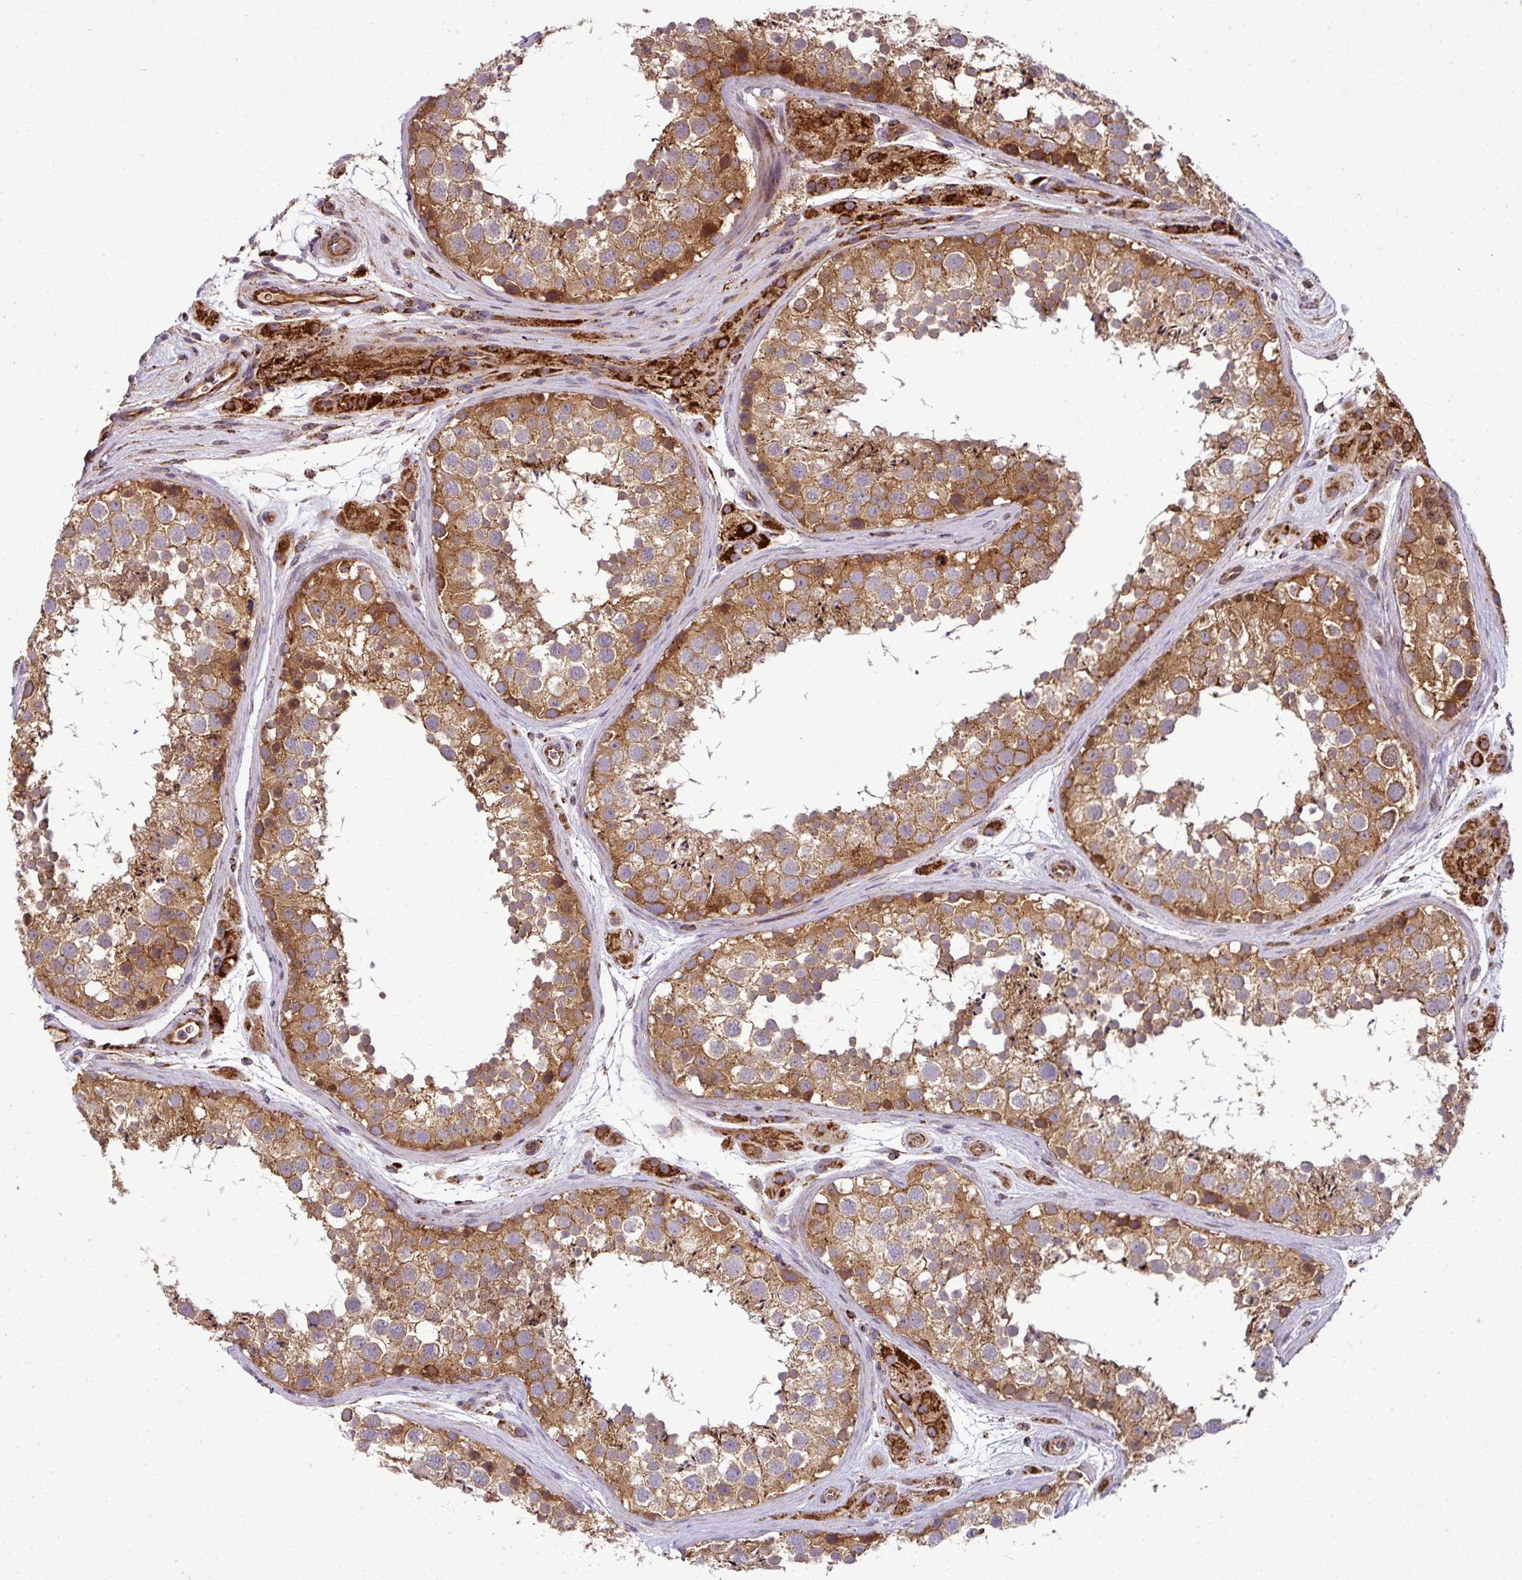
{"staining": {"intensity": "moderate", "quantity": ">75%", "location": "cytoplasmic/membranous"}, "tissue": "testis", "cell_type": "Cells in seminiferous ducts", "image_type": "normal", "snomed": [{"axis": "morphology", "description": "Normal tissue, NOS"}, {"axis": "topography", "description": "Testis"}], "caption": "Brown immunohistochemical staining in normal human testis displays moderate cytoplasmic/membranous positivity in approximately >75% of cells in seminiferous ducts. (DAB IHC with brightfield microscopy, high magnification).", "gene": "PRELID3B", "patient": {"sex": "male", "age": 41}}